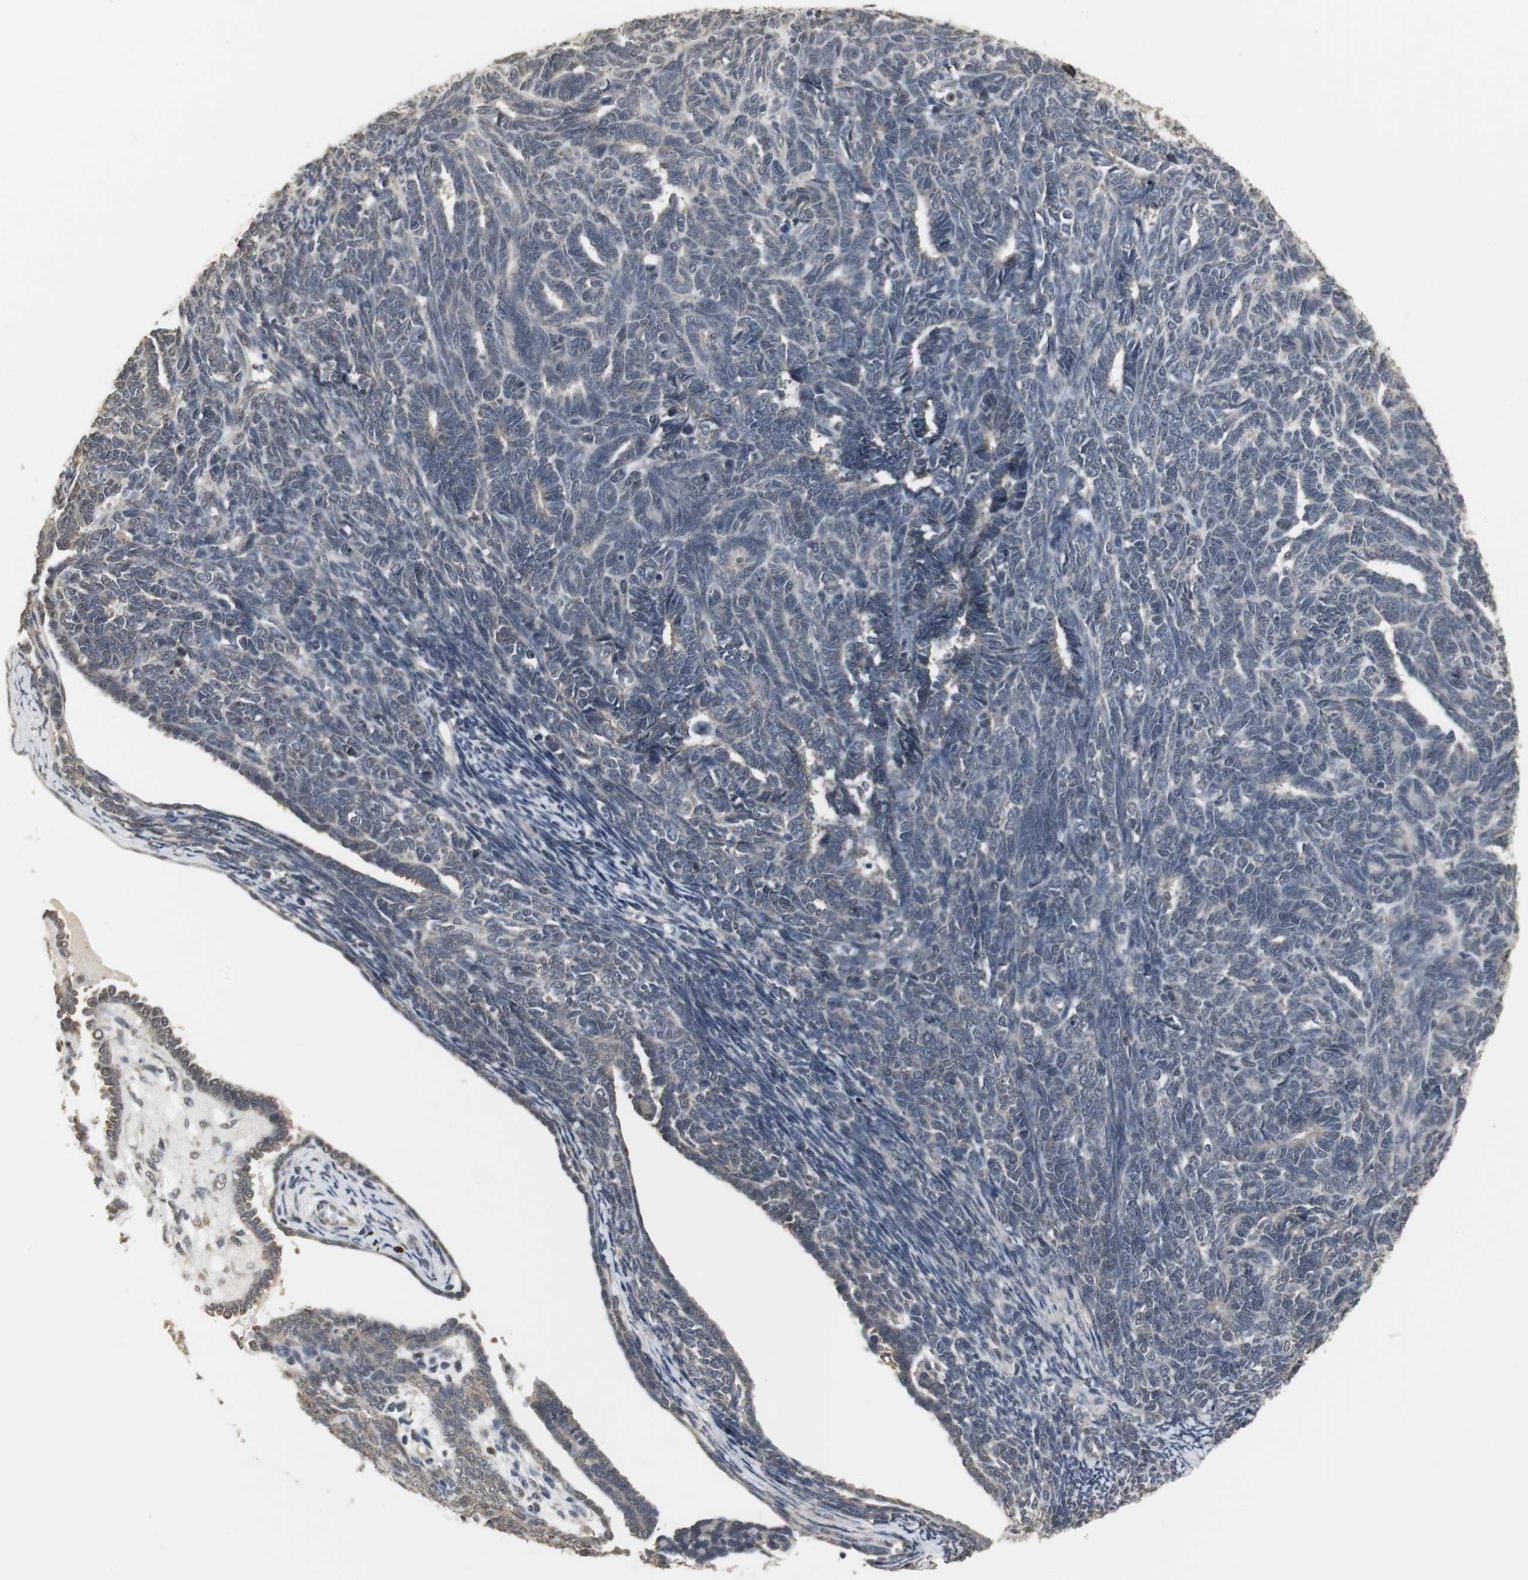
{"staining": {"intensity": "negative", "quantity": "none", "location": "none"}, "tissue": "endometrial cancer", "cell_type": "Tumor cells", "image_type": "cancer", "snomed": [{"axis": "morphology", "description": "Neoplasm, malignant, NOS"}, {"axis": "topography", "description": "Endometrium"}], "caption": "Endometrial neoplasm (malignant) was stained to show a protein in brown. There is no significant positivity in tumor cells.", "gene": "ELOA", "patient": {"sex": "female", "age": 74}}